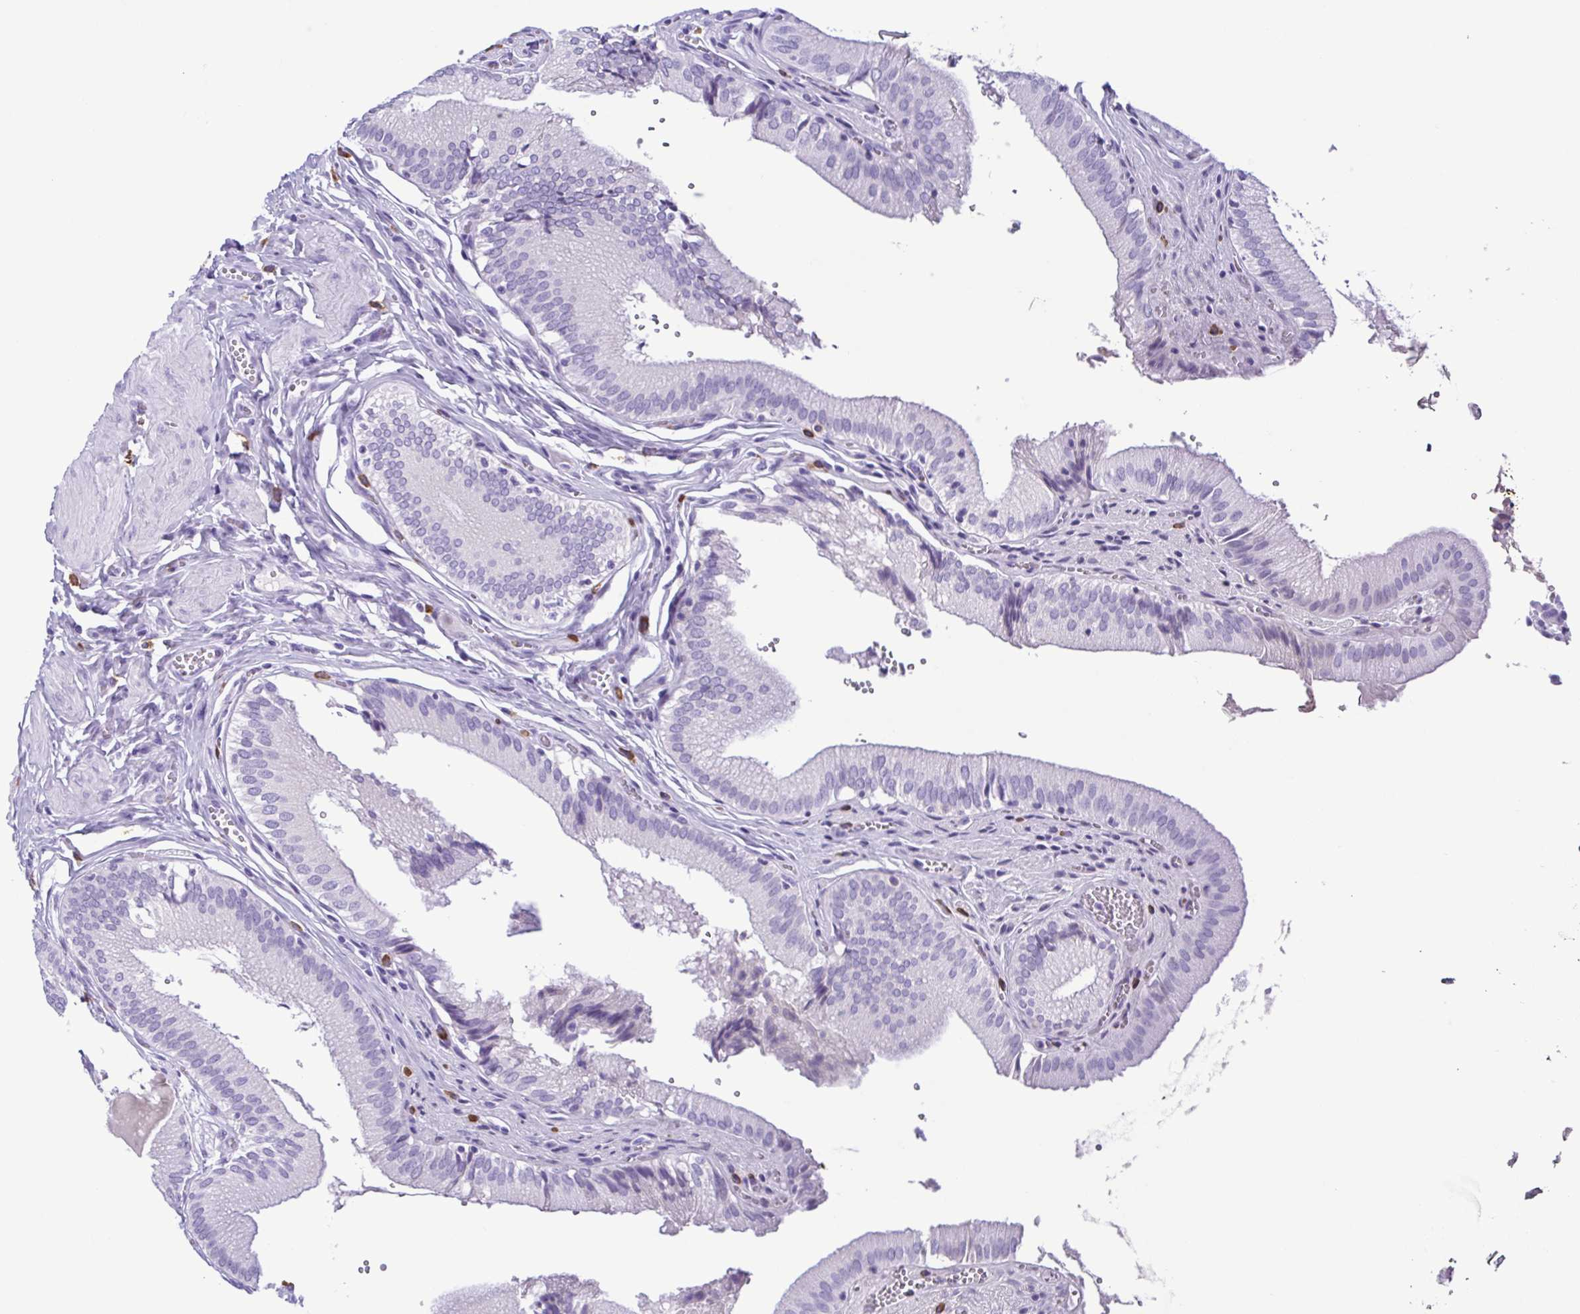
{"staining": {"intensity": "negative", "quantity": "none", "location": "none"}, "tissue": "gallbladder", "cell_type": "Glandular cells", "image_type": "normal", "snomed": [{"axis": "morphology", "description": "Normal tissue, NOS"}, {"axis": "topography", "description": "Gallbladder"}, {"axis": "topography", "description": "Peripheral nerve tissue"}], "caption": "Immunohistochemistry (IHC) micrograph of unremarkable gallbladder: gallbladder stained with DAB (3,3'-diaminobenzidine) exhibits no significant protein expression in glandular cells.", "gene": "SPATA16", "patient": {"sex": "male", "age": 17}}